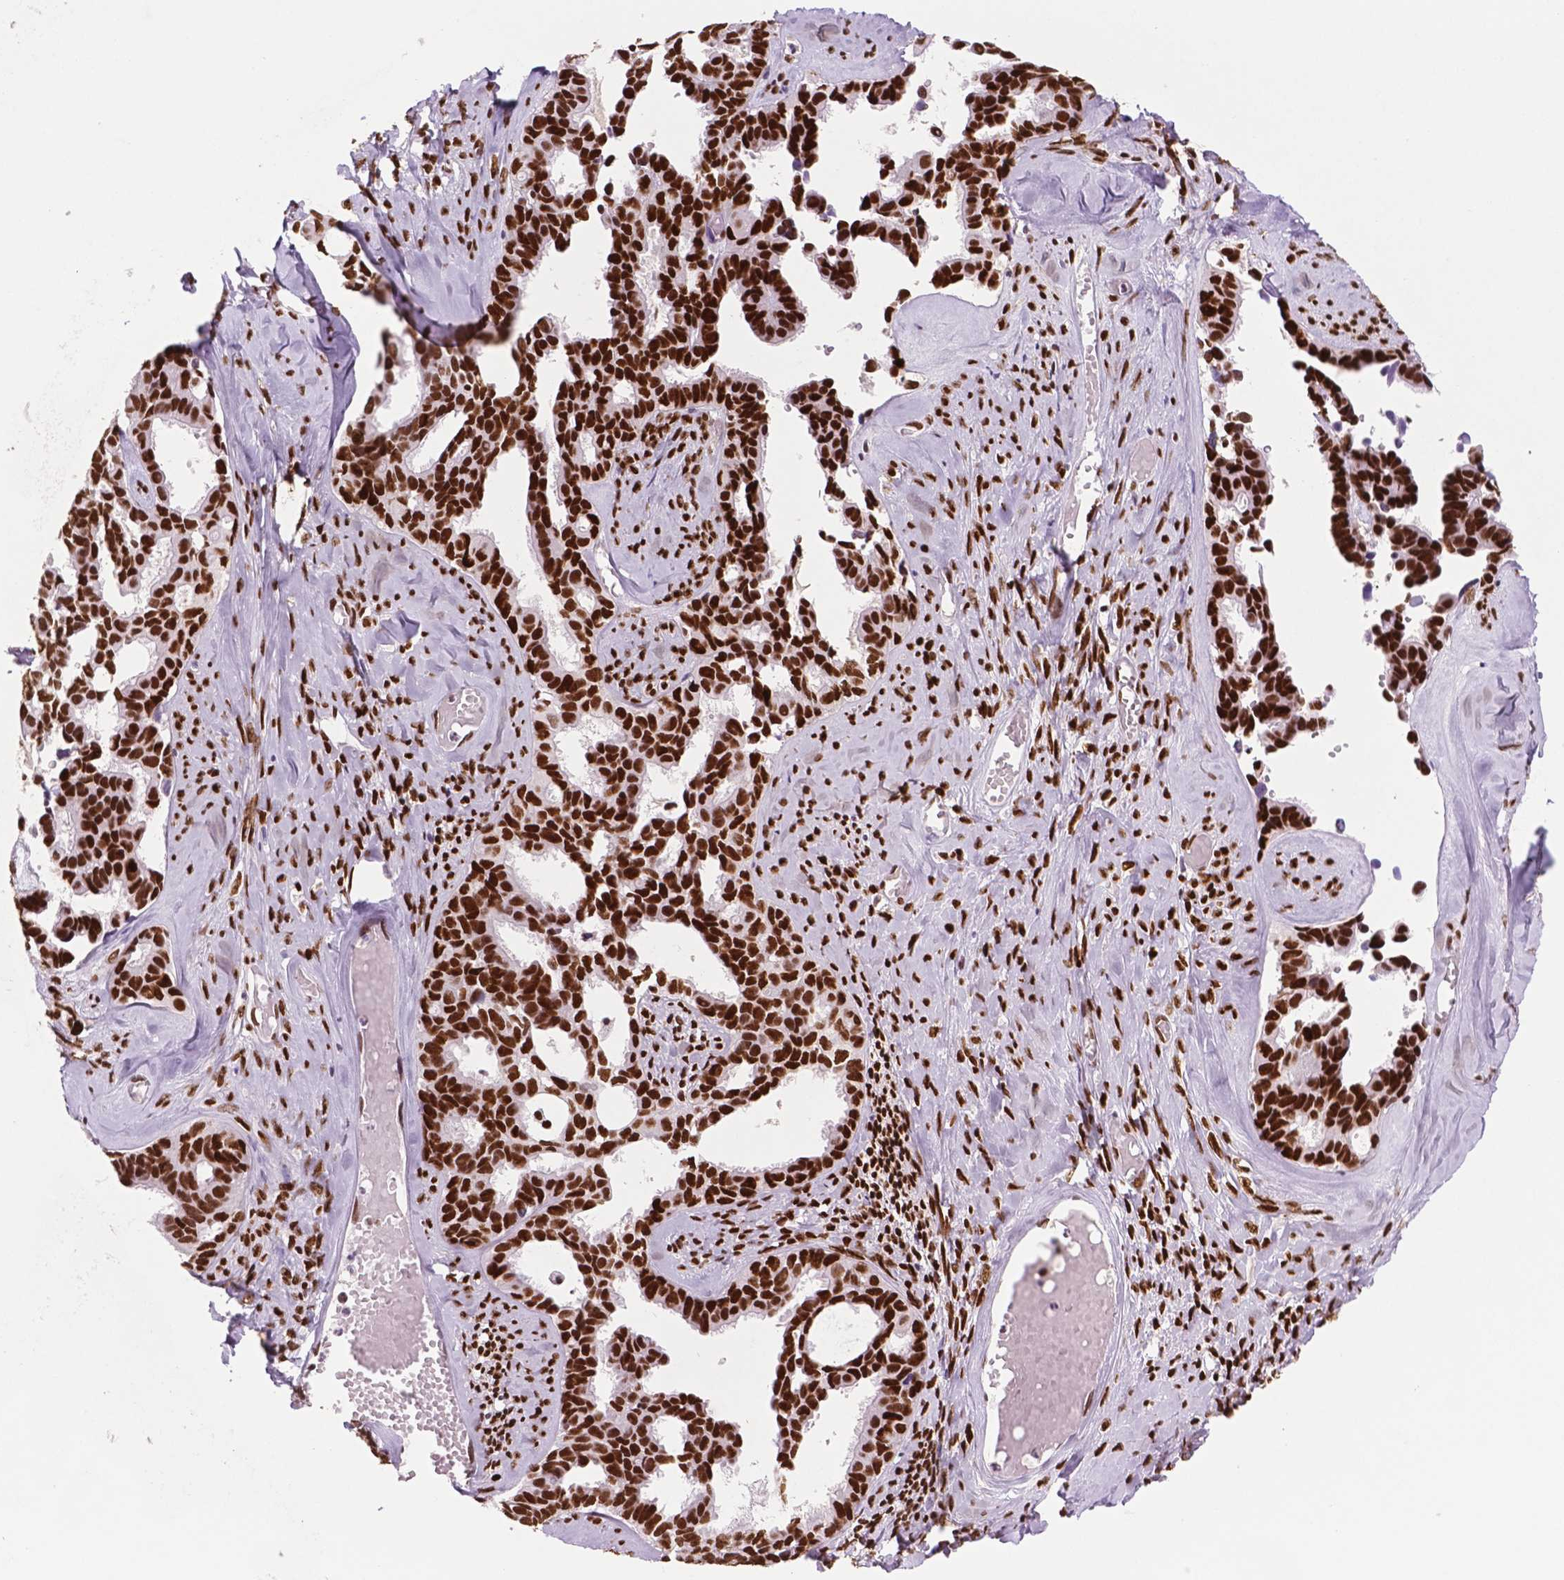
{"staining": {"intensity": "strong", "quantity": ">75%", "location": "nuclear"}, "tissue": "ovarian cancer", "cell_type": "Tumor cells", "image_type": "cancer", "snomed": [{"axis": "morphology", "description": "Cystadenocarcinoma, serous, NOS"}, {"axis": "topography", "description": "Ovary"}], "caption": "A micrograph of human ovarian cancer stained for a protein displays strong nuclear brown staining in tumor cells. (IHC, brightfield microscopy, high magnification).", "gene": "MSH6", "patient": {"sex": "female", "age": 69}}